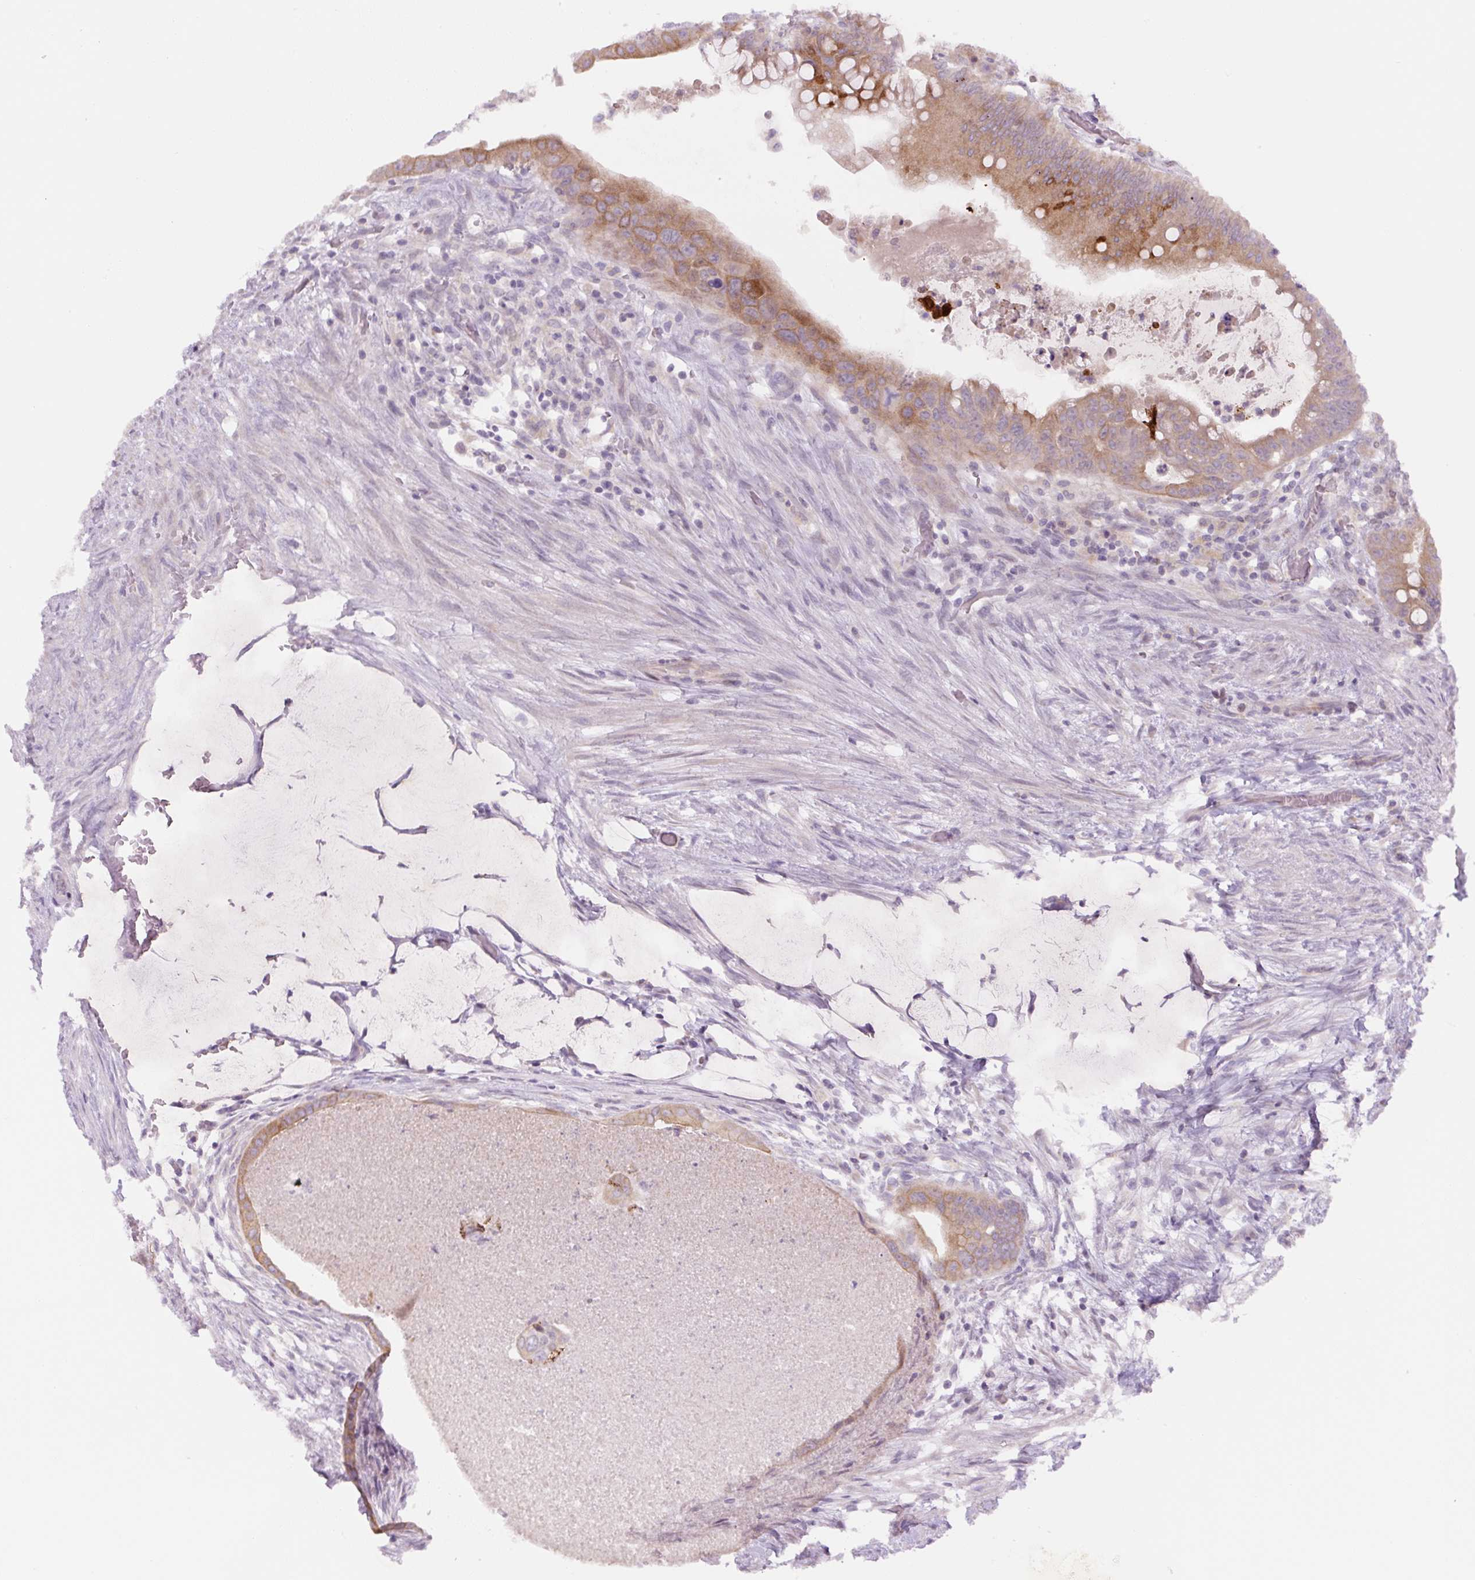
{"staining": {"intensity": "moderate", "quantity": ">75%", "location": "cytoplasmic/membranous"}, "tissue": "colorectal cancer", "cell_type": "Tumor cells", "image_type": "cancer", "snomed": [{"axis": "morphology", "description": "Adenocarcinoma, NOS"}, {"axis": "topography", "description": "Rectum"}], "caption": "Protein expression analysis of human colorectal cancer reveals moderate cytoplasmic/membranous positivity in about >75% of tumor cells.", "gene": "YIF1B", "patient": {"sex": "male", "age": 78}}